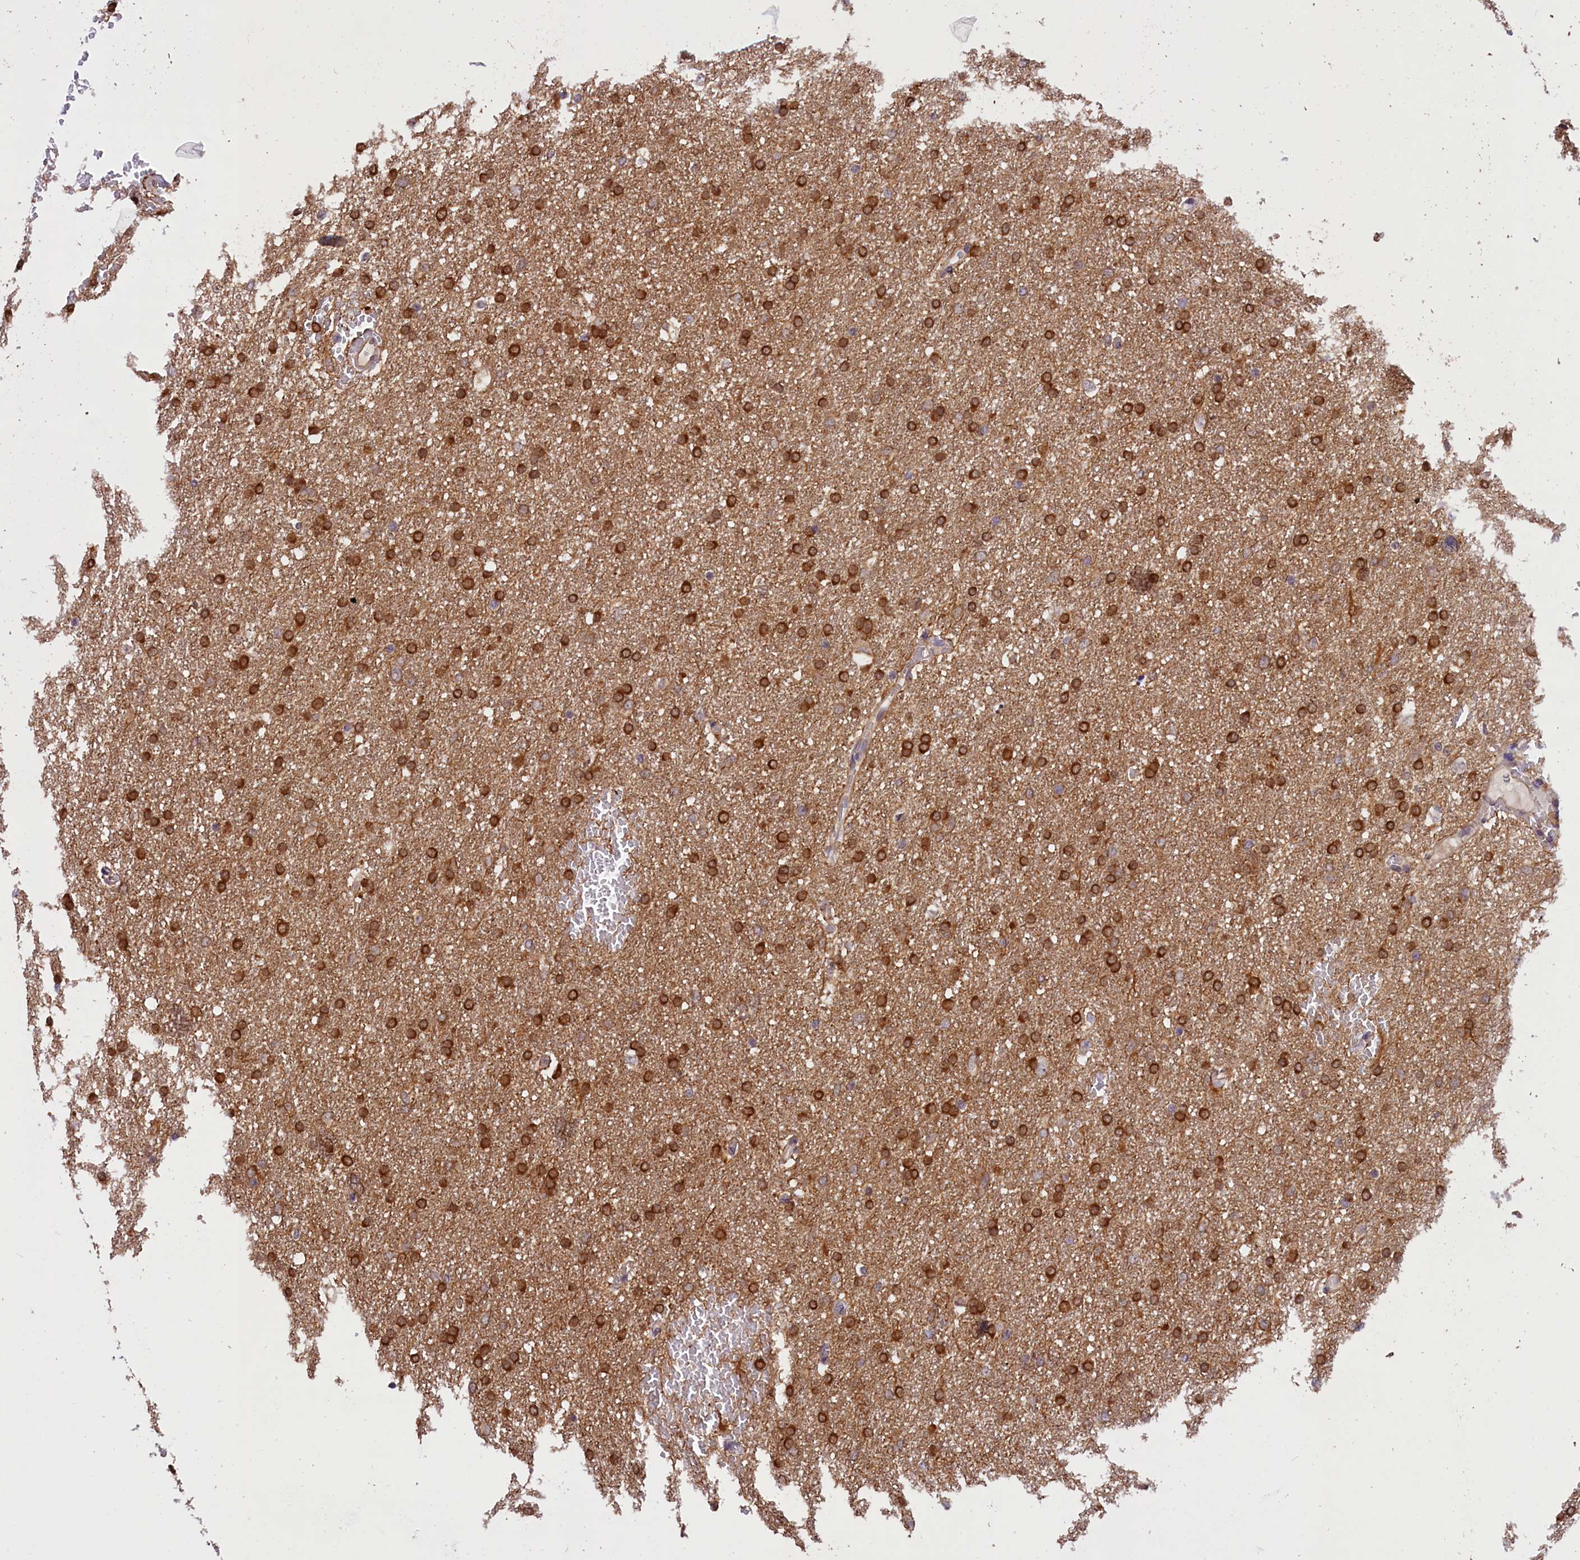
{"staining": {"intensity": "strong", "quantity": ">75%", "location": "cytoplasmic/membranous"}, "tissue": "glioma", "cell_type": "Tumor cells", "image_type": "cancer", "snomed": [{"axis": "morphology", "description": "Glioma, malignant, High grade"}, {"axis": "topography", "description": "Cerebral cortex"}], "caption": "Immunohistochemical staining of human high-grade glioma (malignant) reveals high levels of strong cytoplasmic/membranous expression in approximately >75% of tumor cells.", "gene": "TBCB", "patient": {"sex": "female", "age": 36}}